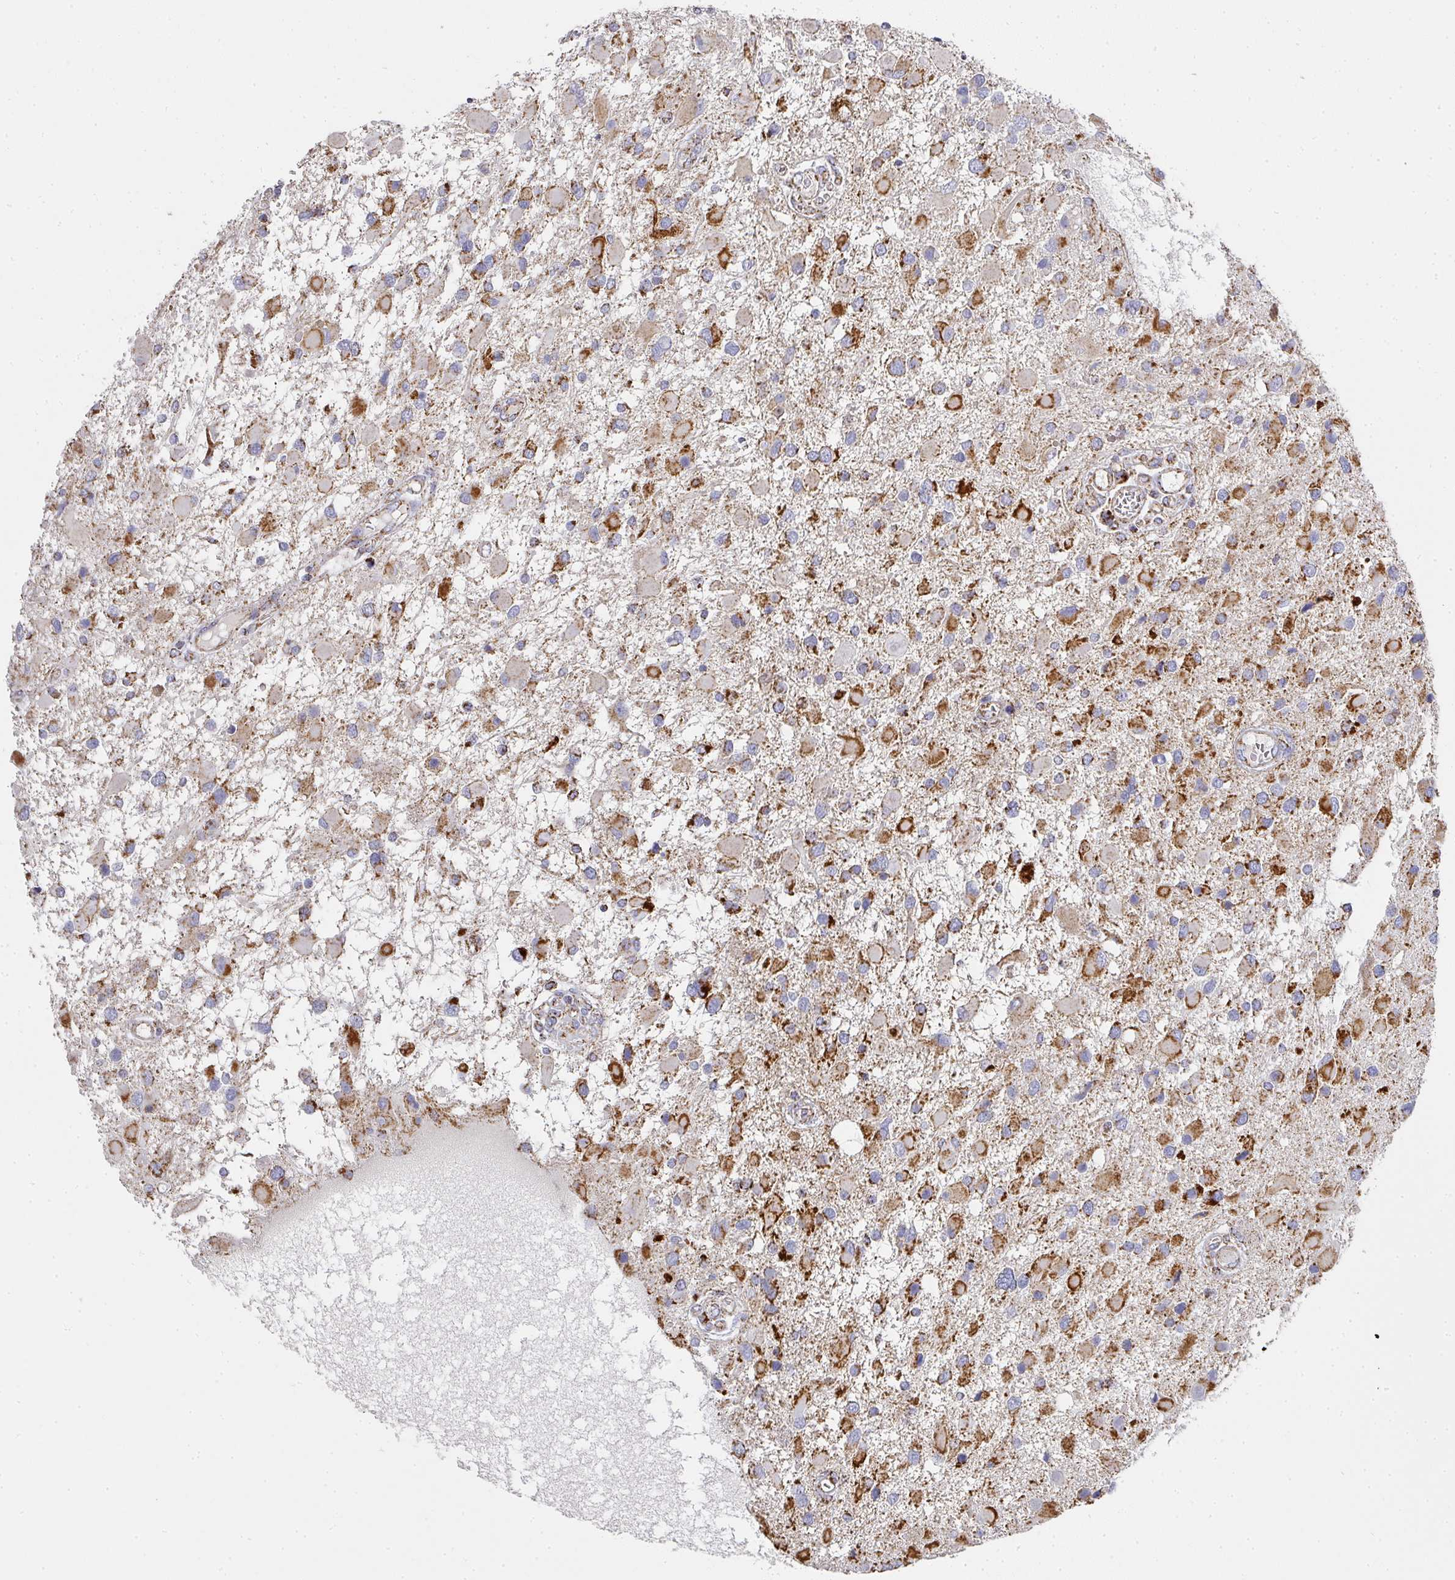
{"staining": {"intensity": "moderate", "quantity": "25%-75%", "location": "cytoplasmic/membranous"}, "tissue": "glioma", "cell_type": "Tumor cells", "image_type": "cancer", "snomed": [{"axis": "morphology", "description": "Glioma, malignant, High grade"}, {"axis": "topography", "description": "Brain"}], "caption": "Malignant glioma (high-grade) stained with a protein marker displays moderate staining in tumor cells.", "gene": "UQCRFS1", "patient": {"sex": "male", "age": 53}}